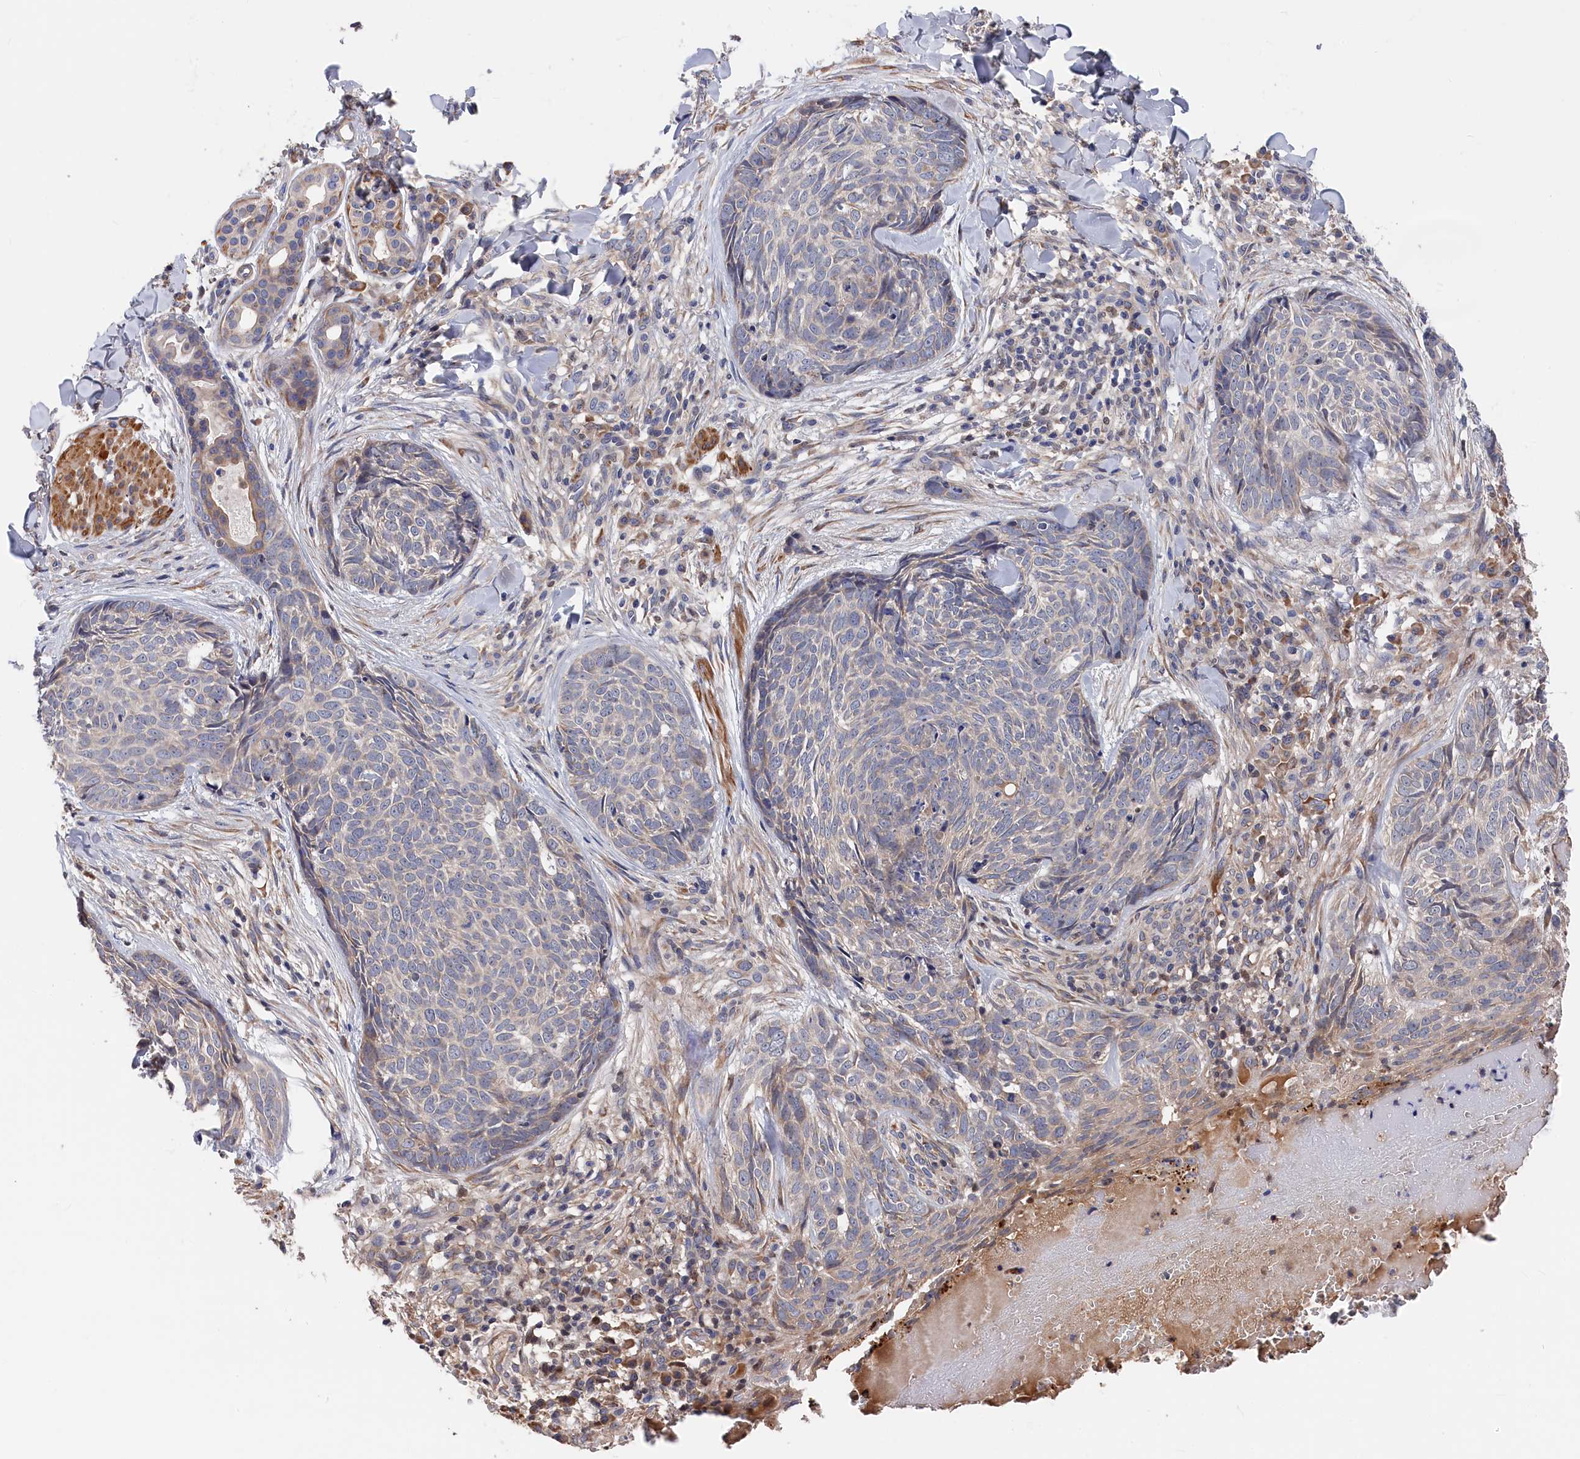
{"staining": {"intensity": "weak", "quantity": "<25%", "location": "cytoplasmic/membranous"}, "tissue": "skin cancer", "cell_type": "Tumor cells", "image_type": "cancer", "snomed": [{"axis": "morphology", "description": "Basal cell carcinoma"}, {"axis": "topography", "description": "Skin"}], "caption": "Immunohistochemistry (IHC) micrograph of skin cancer (basal cell carcinoma) stained for a protein (brown), which demonstrates no expression in tumor cells.", "gene": "CYB5D2", "patient": {"sex": "female", "age": 61}}